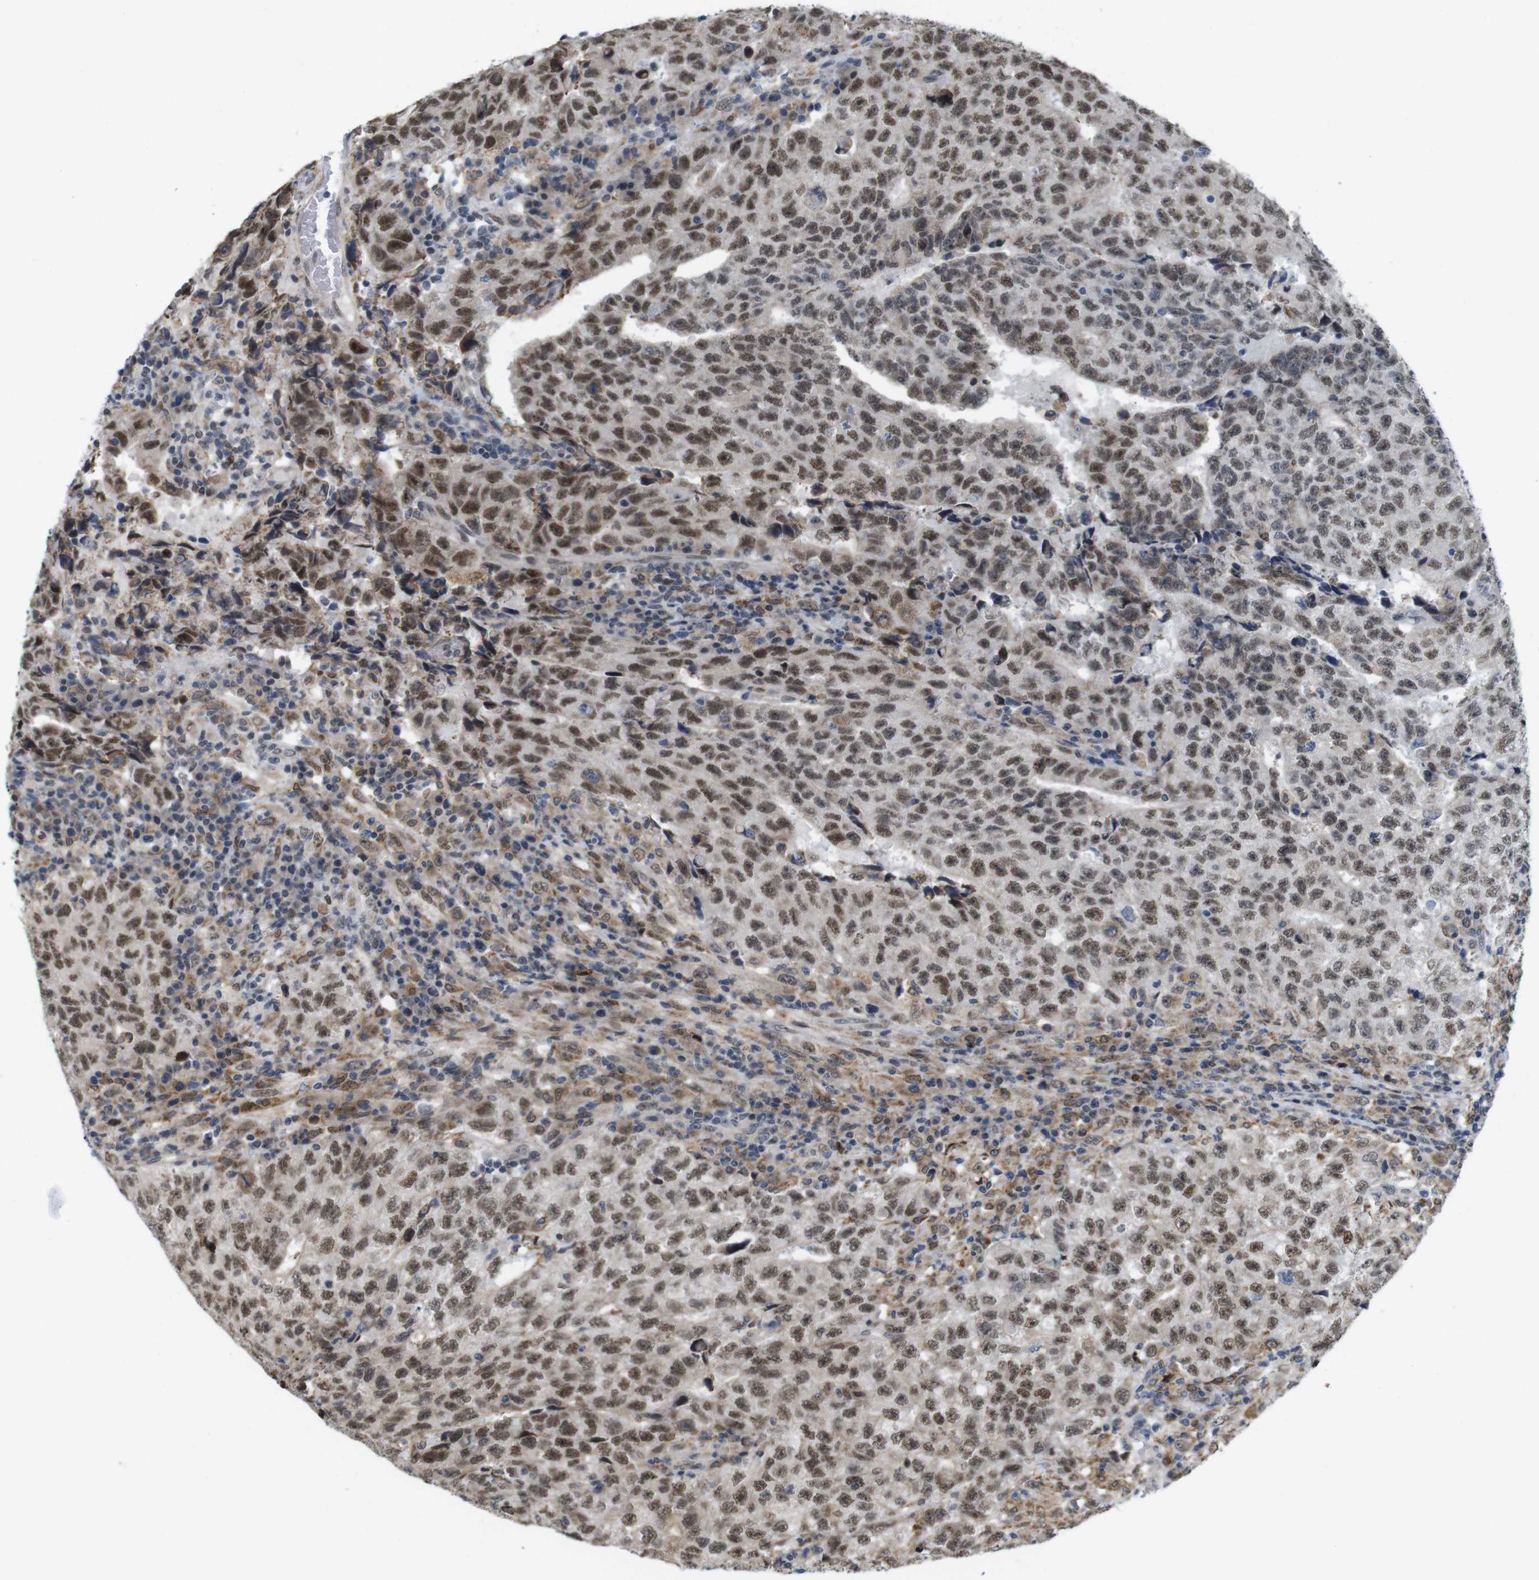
{"staining": {"intensity": "moderate", "quantity": ">75%", "location": "cytoplasmic/membranous,nuclear"}, "tissue": "testis cancer", "cell_type": "Tumor cells", "image_type": "cancer", "snomed": [{"axis": "morphology", "description": "Necrosis, NOS"}, {"axis": "morphology", "description": "Carcinoma, Embryonal, NOS"}, {"axis": "topography", "description": "Testis"}], "caption": "DAB (3,3'-diaminobenzidine) immunohistochemical staining of human testis cancer shows moderate cytoplasmic/membranous and nuclear protein expression in approximately >75% of tumor cells.", "gene": "PNMA8A", "patient": {"sex": "male", "age": 19}}